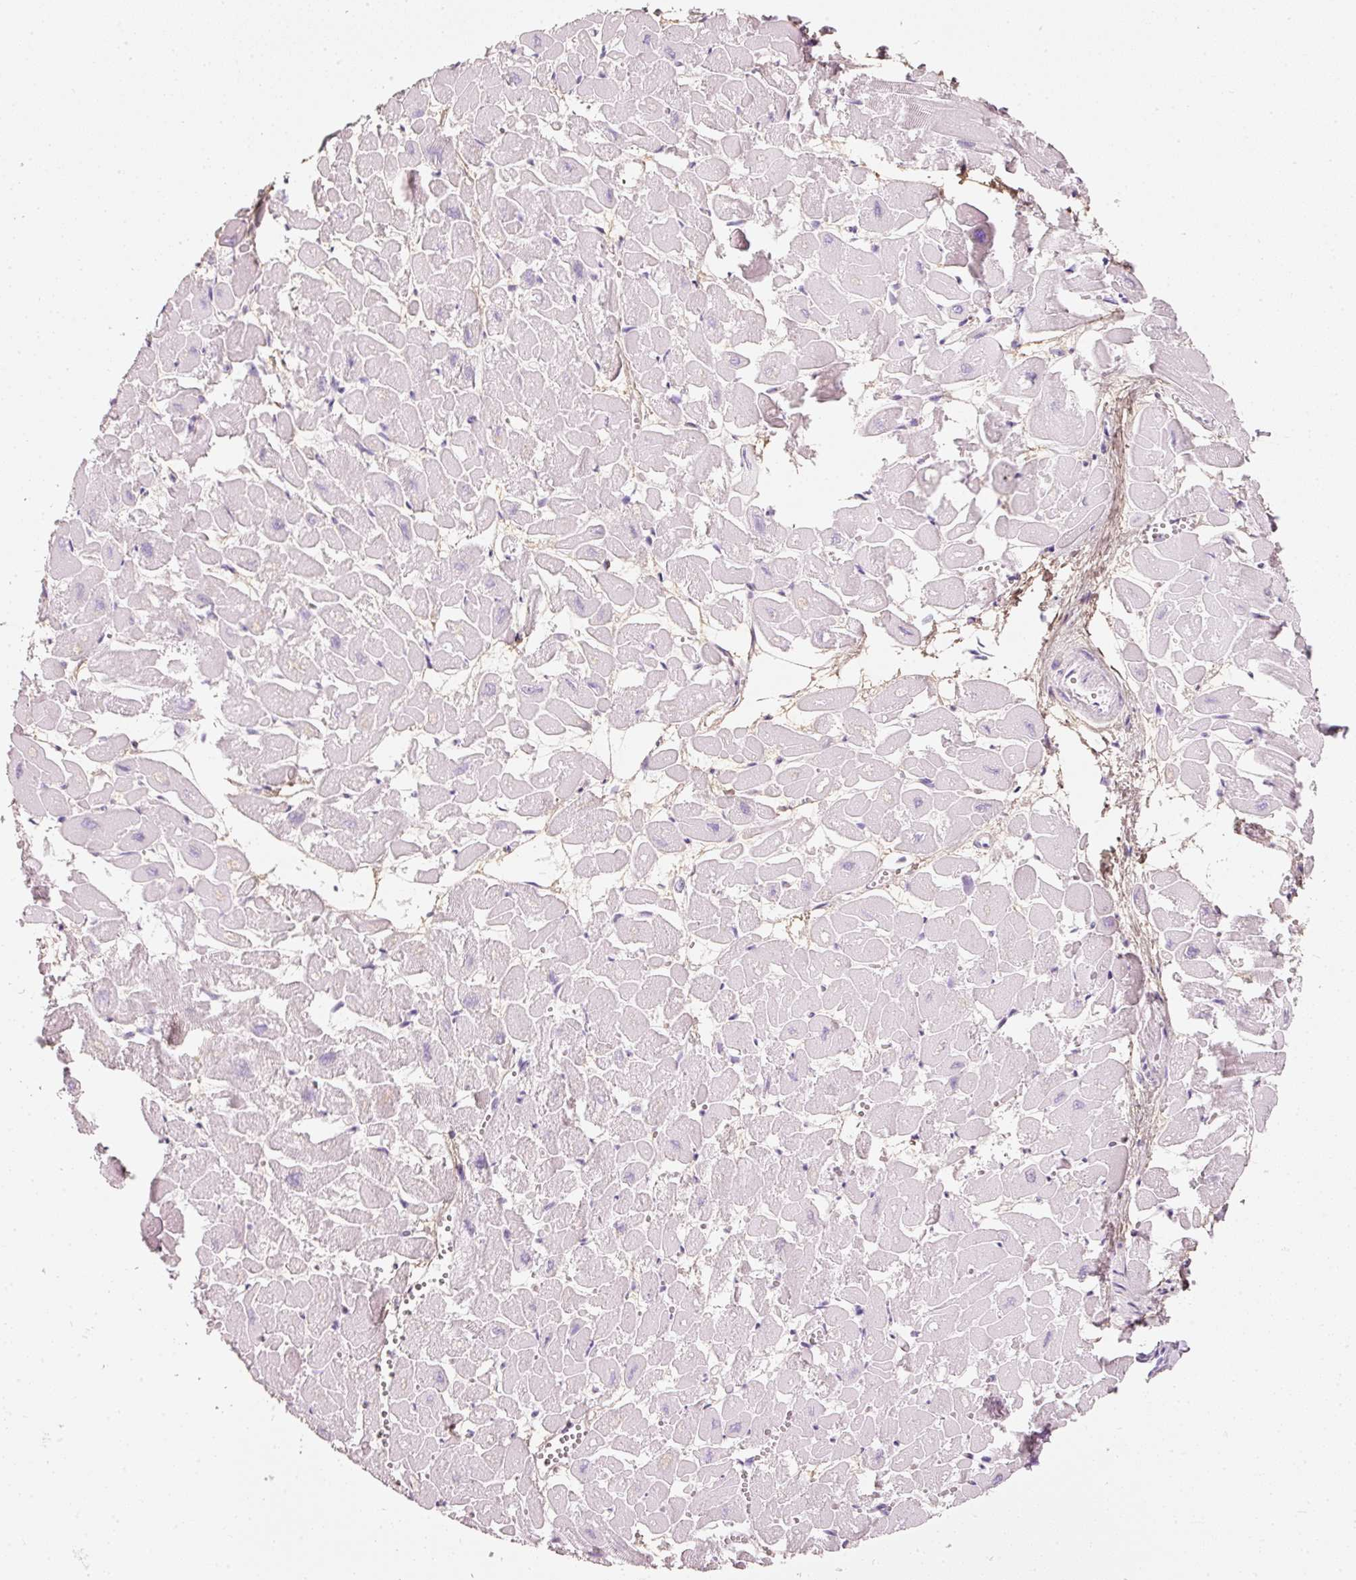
{"staining": {"intensity": "negative", "quantity": "none", "location": "none"}, "tissue": "heart muscle", "cell_type": "Cardiomyocytes", "image_type": "normal", "snomed": [{"axis": "morphology", "description": "Normal tissue, NOS"}, {"axis": "topography", "description": "Heart"}], "caption": "This is a micrograph of immunohistochemistry (IHC) staining of normal heart muscle, which shows no expression in cardiomyocytes.", "gene": "PDXDC1", "patient": {"sex": "male", "age": 54}}